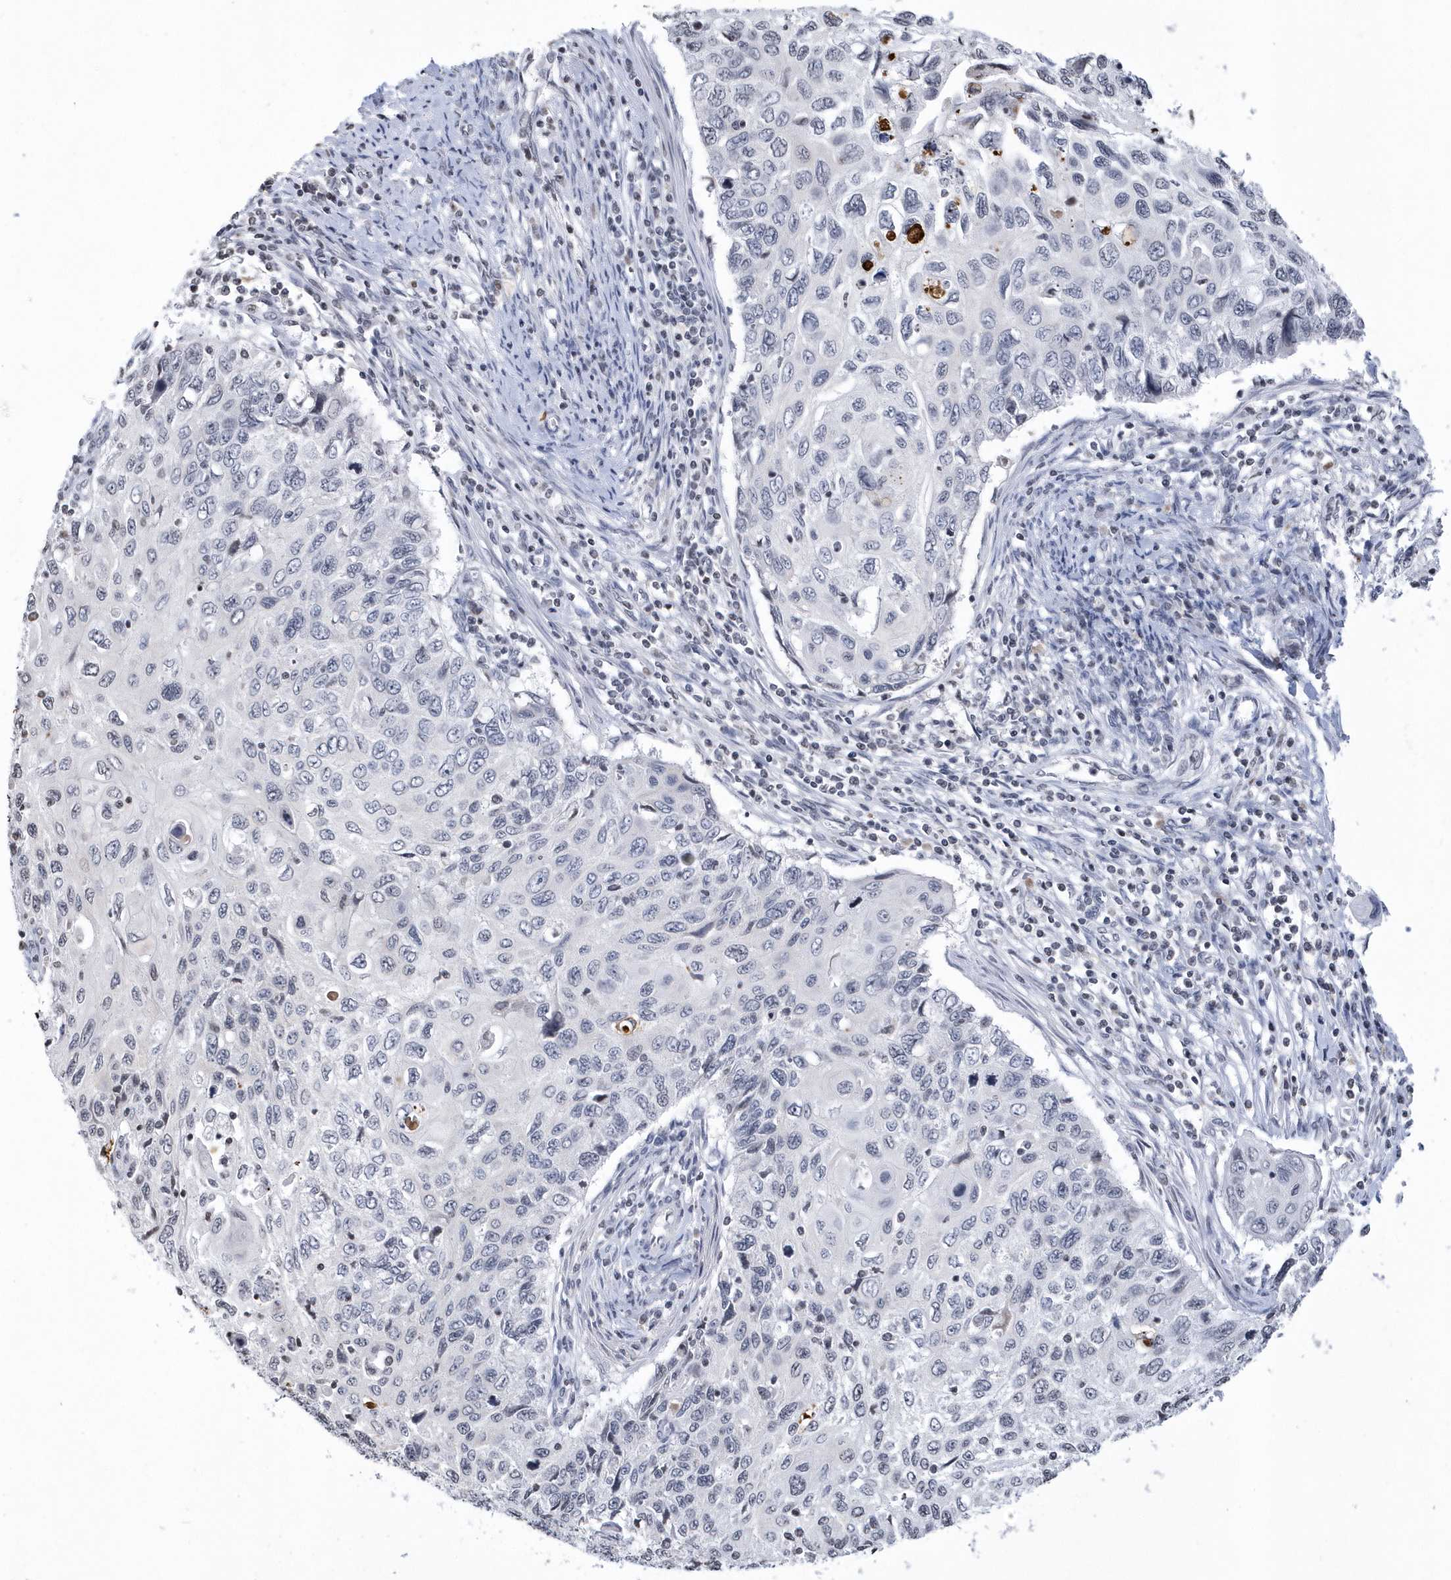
{"staining": {"intensity": "negative", "quantity": "none", "location": "none"}, "tissue": "cervical cancer", "cell_type": "Tumor cells", "image_type": "cancer", "snomed": [{"axis": "morphology", "description": "Squamous cell carcinoma, NOS"}, {"axis": "topography", "description": "Cervix"}], "caption": "IHC histopathology image of cervical cancer stained for a protein (brown), which shows no expression in tumor cells.", "gene": "VWA5B2", "patient": {"sex": "female", "age": 70}}